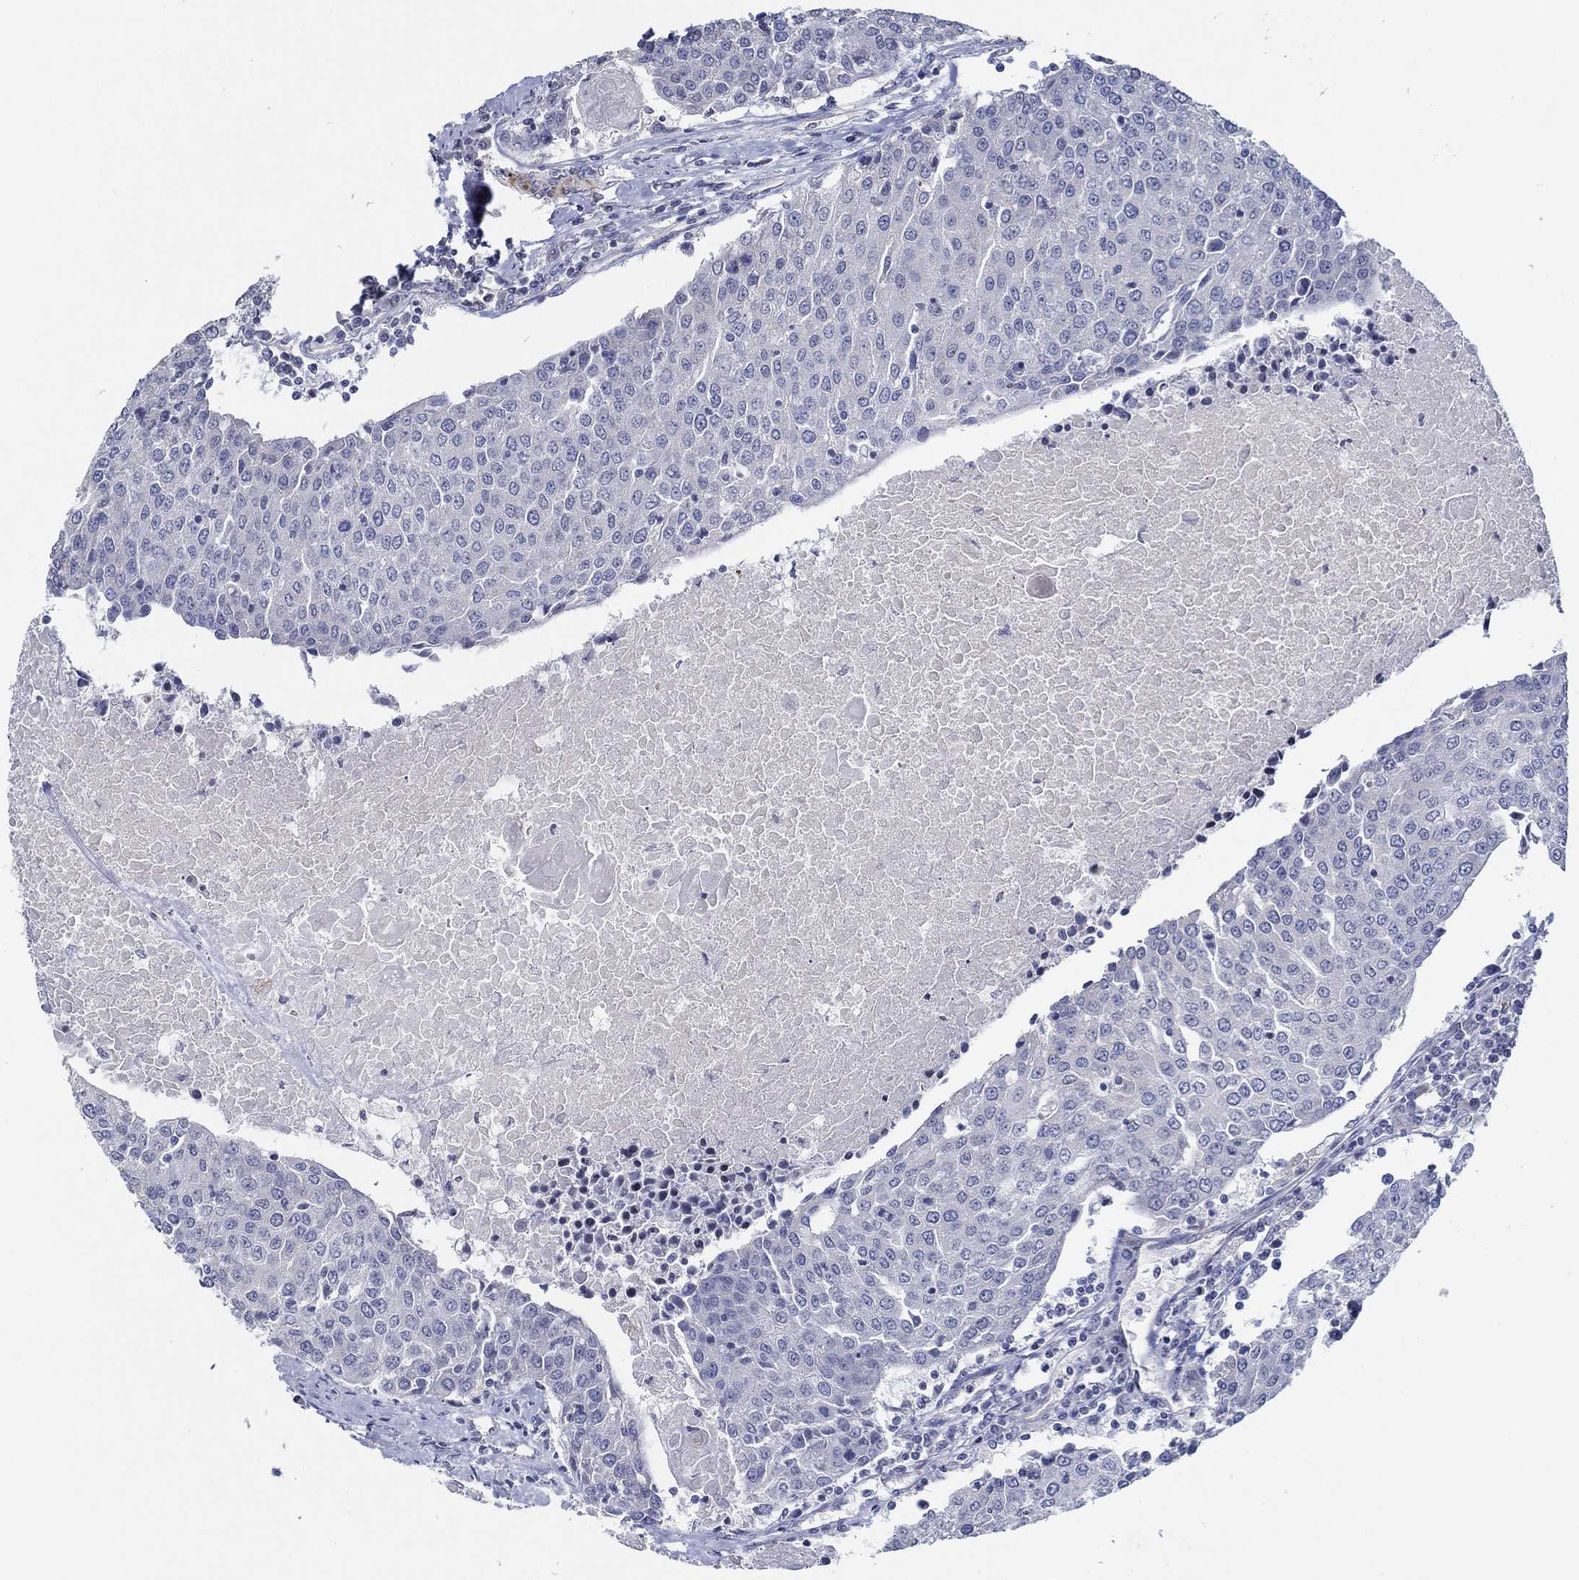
{"staining": {"intensity": "negative", "quantity": "none", "location": "none"}, "tissue": "urothelial cancer", "cell_type": "Tumor cells", "image_type": "cancer", "snomed": [{"axis": "morphology", "description": "Urothelial carcinoma, High grade"}, {"axis": "topography", "description": "Urinary bladder"}], "caption": "High magnification brightfield microscopy of high-grade urothelial carcinoma stained with DAB (3,3'-diaminobenzidine) (brown) and counterstained with hematoxylin (blue): tumor cells show no significant expression.", "gene": "GJA5", "patient": {"sex": "female", "age": 85}}